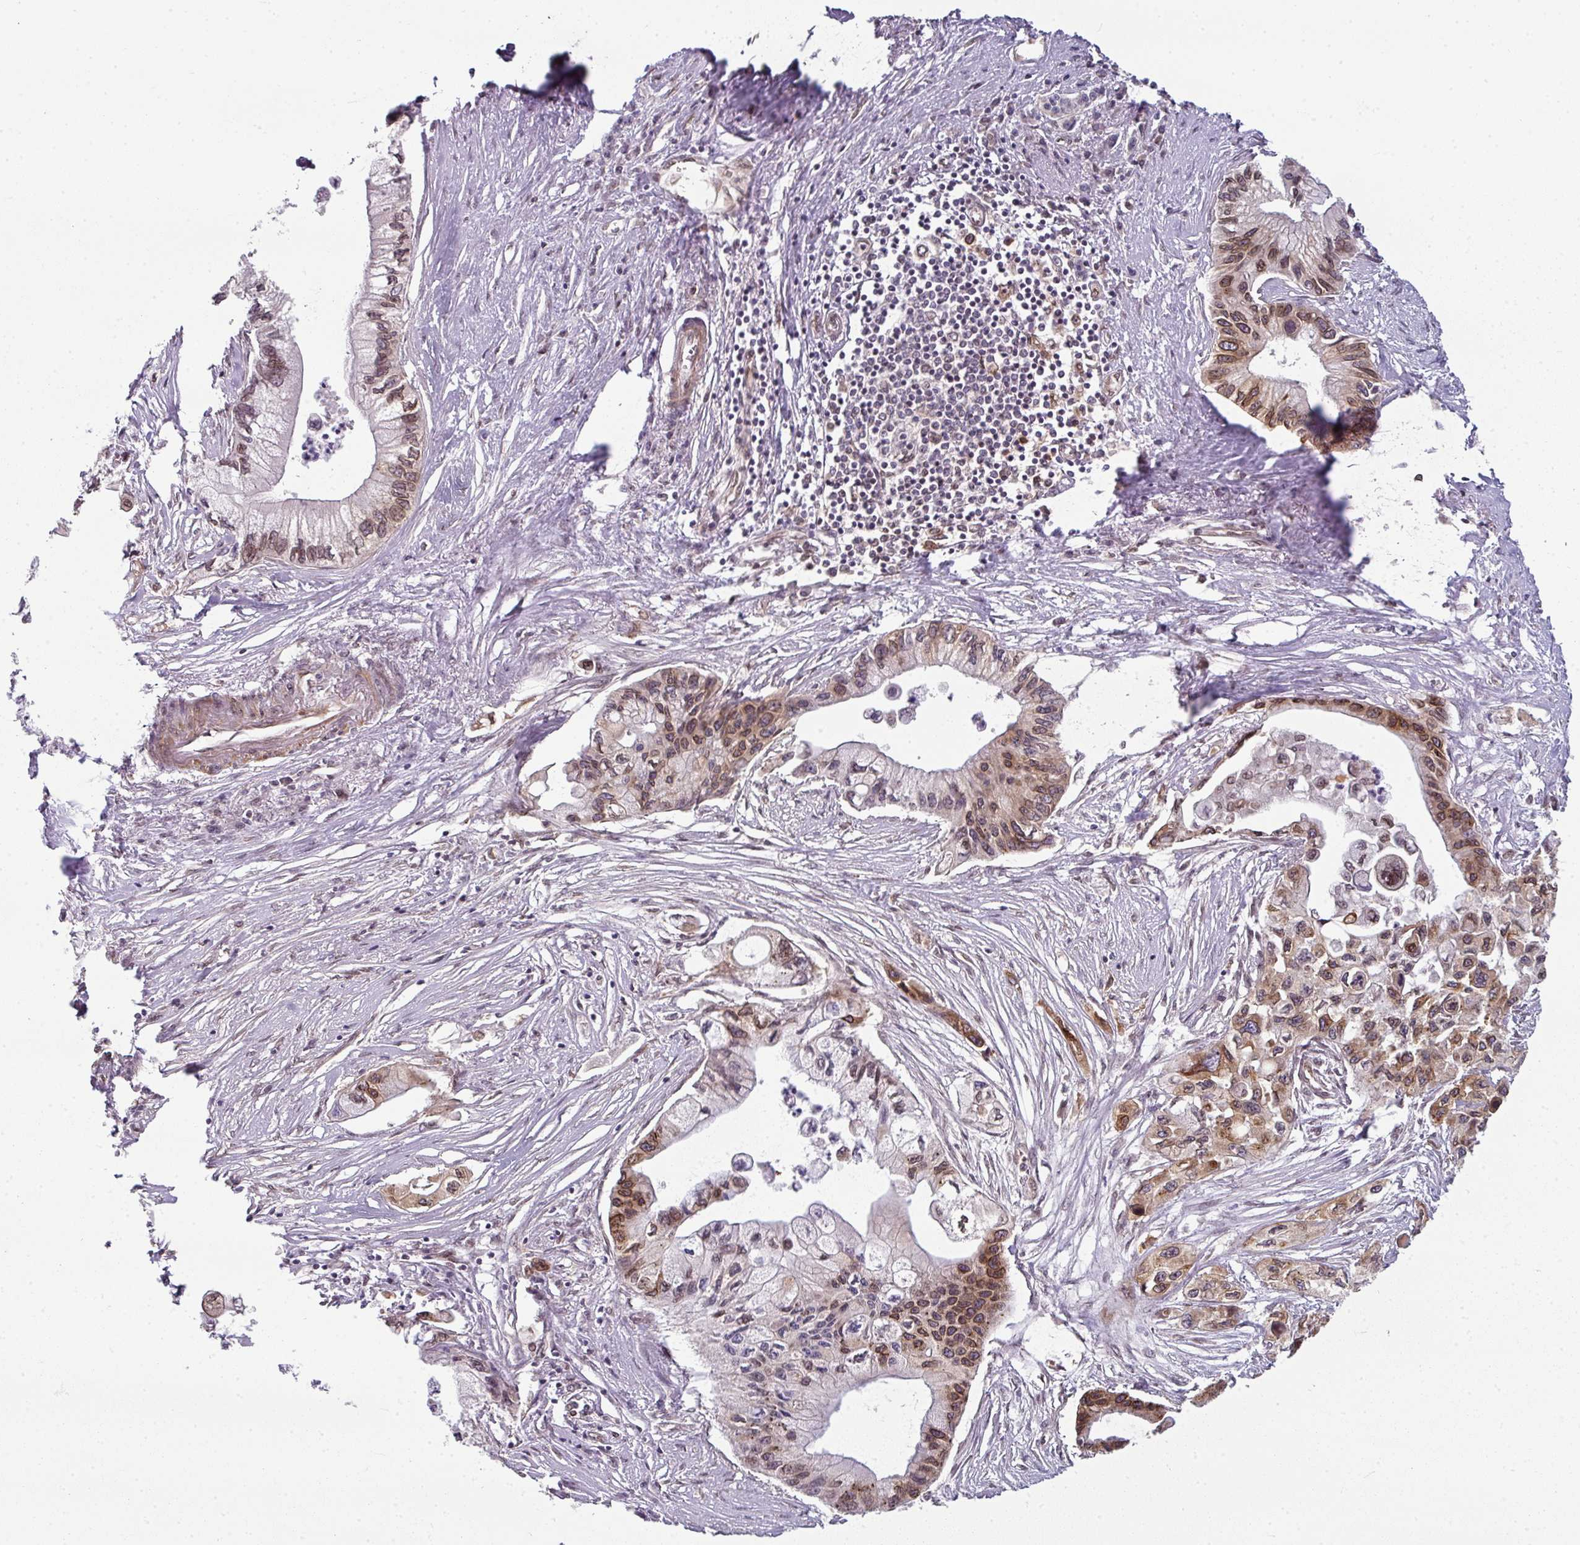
{"staining": {"intensity": "moderate", "quantity": ">75%", "location": "cytoplasmic/membranous,nuclear"}, "tissue": "pancreatic cancer", "cell_type": "Tumor cells", "image_type": "cancer", "snomed": [{"axis": "morphology", "description": "Adenocarcinoma, NOS"}, {"axis": "topography", "description": "Pancreas"}], "caption": "IHC (DAB) staining of adenocarcinoma (pancreatic) reveals moderate cytoplasmic/membranous and nuclear protein positivity in about >75% of tumor cells.", "gene": "RANGAP1", "patient": {"sex": "male", "age": 61}}